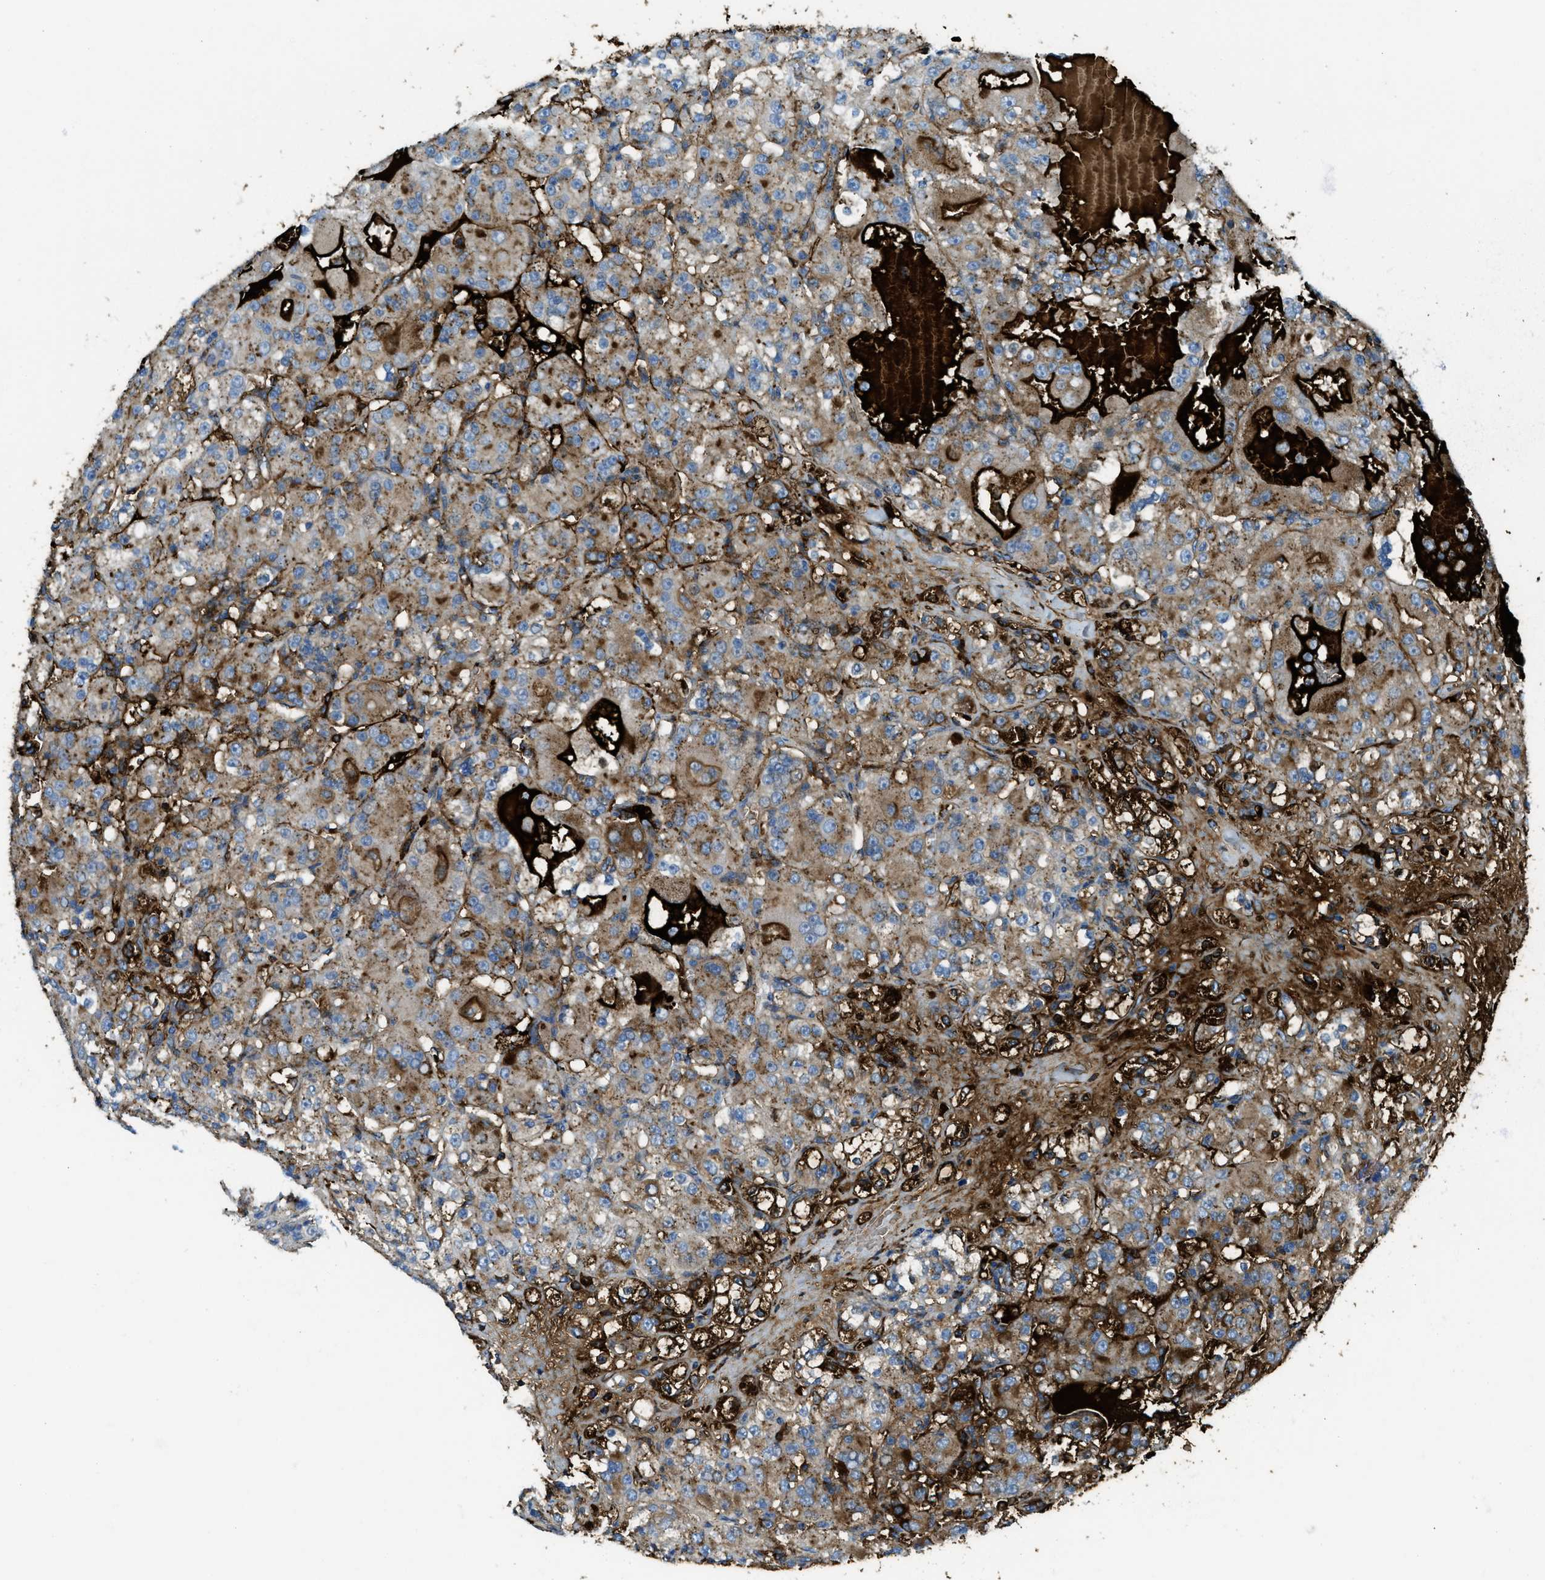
{"staining": {"intensity": "moderate", "quantity": "25%-75%", "location": "cytoplasmic/membranous"}, "tissue": "renal cancer", "cell_type": "Tumor cells", "image_type": "cancer", "snomed": [{"axis": "morphology", "description": "Normal tissue, NOS"}, {"axis": "morphology", "description": "Adenocarcinoma, NOS"}, {"axis": "topography", "description": "Kidney"}], "caption": "IHC of renal adenocarcinoma demonstrates medium levels of moderate cytoplasmic/membranous positivity in about 25%-75% of tumor cells. (DAB IHC, brown staining for protein, blue staining for nuclei).", "gene": "TRIM59", "patient": {"sex": "male", "age": 61}}